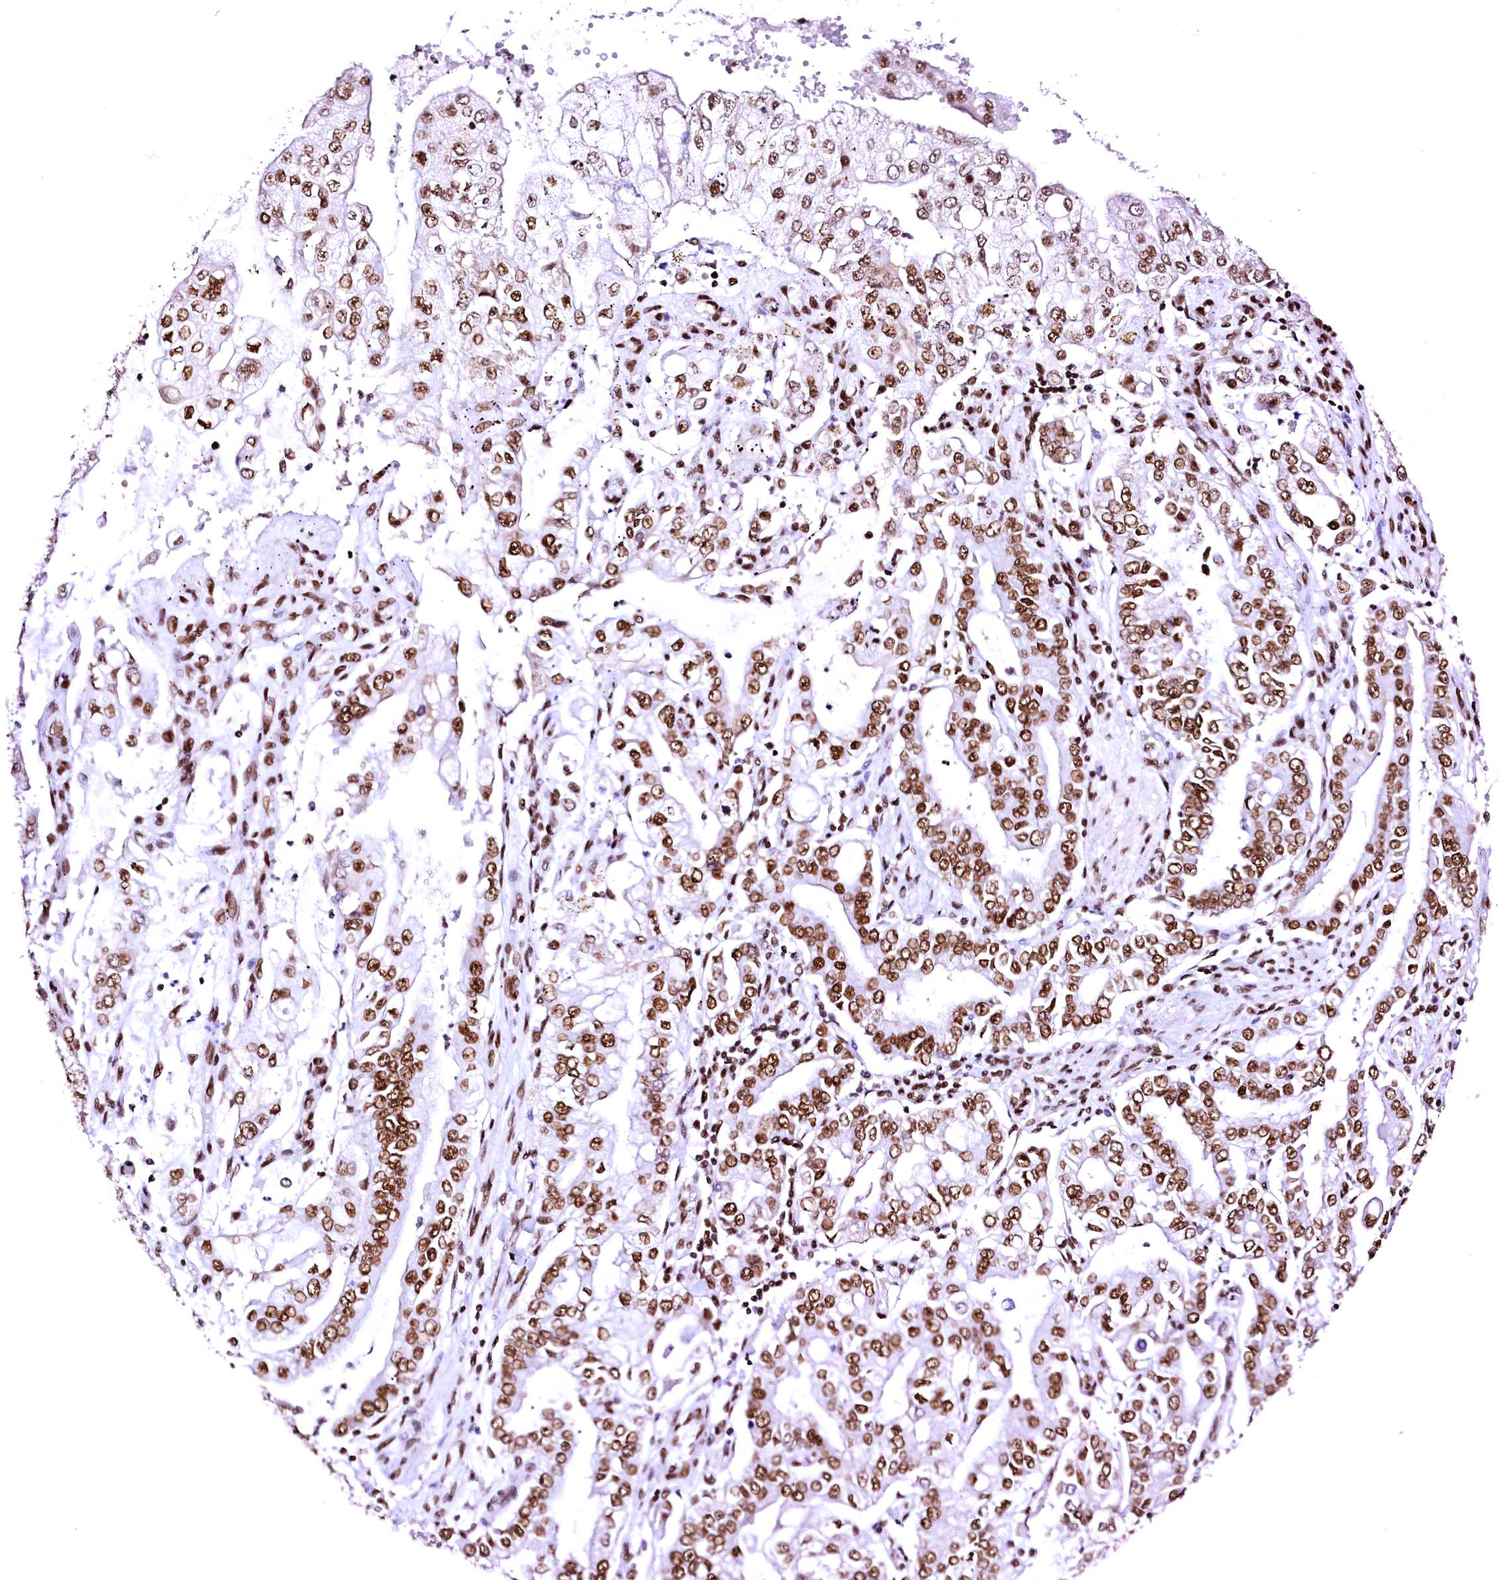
{"staining": {"intensity": "moderate", "quantity": ">75%", "location": "nuclear"}, "tissue": "stomach cancer", "cell_type": "Tumor cells", "image_type": "cancer", "snomed": [{"axis": "morphology", "description": "Adenocarcinoma, NOS"}, {"axis": "topography", "description": "Stomach"}], "caption": "Stomach cancer (adenocarcinoma) tissue displays moderate nuclear expression in about >75% of tumor cells (Brightfield microscopy of DAB IHC at high magnification).", "gene": "CPSF6", "patient": {"sex": "male", "age": 76}}